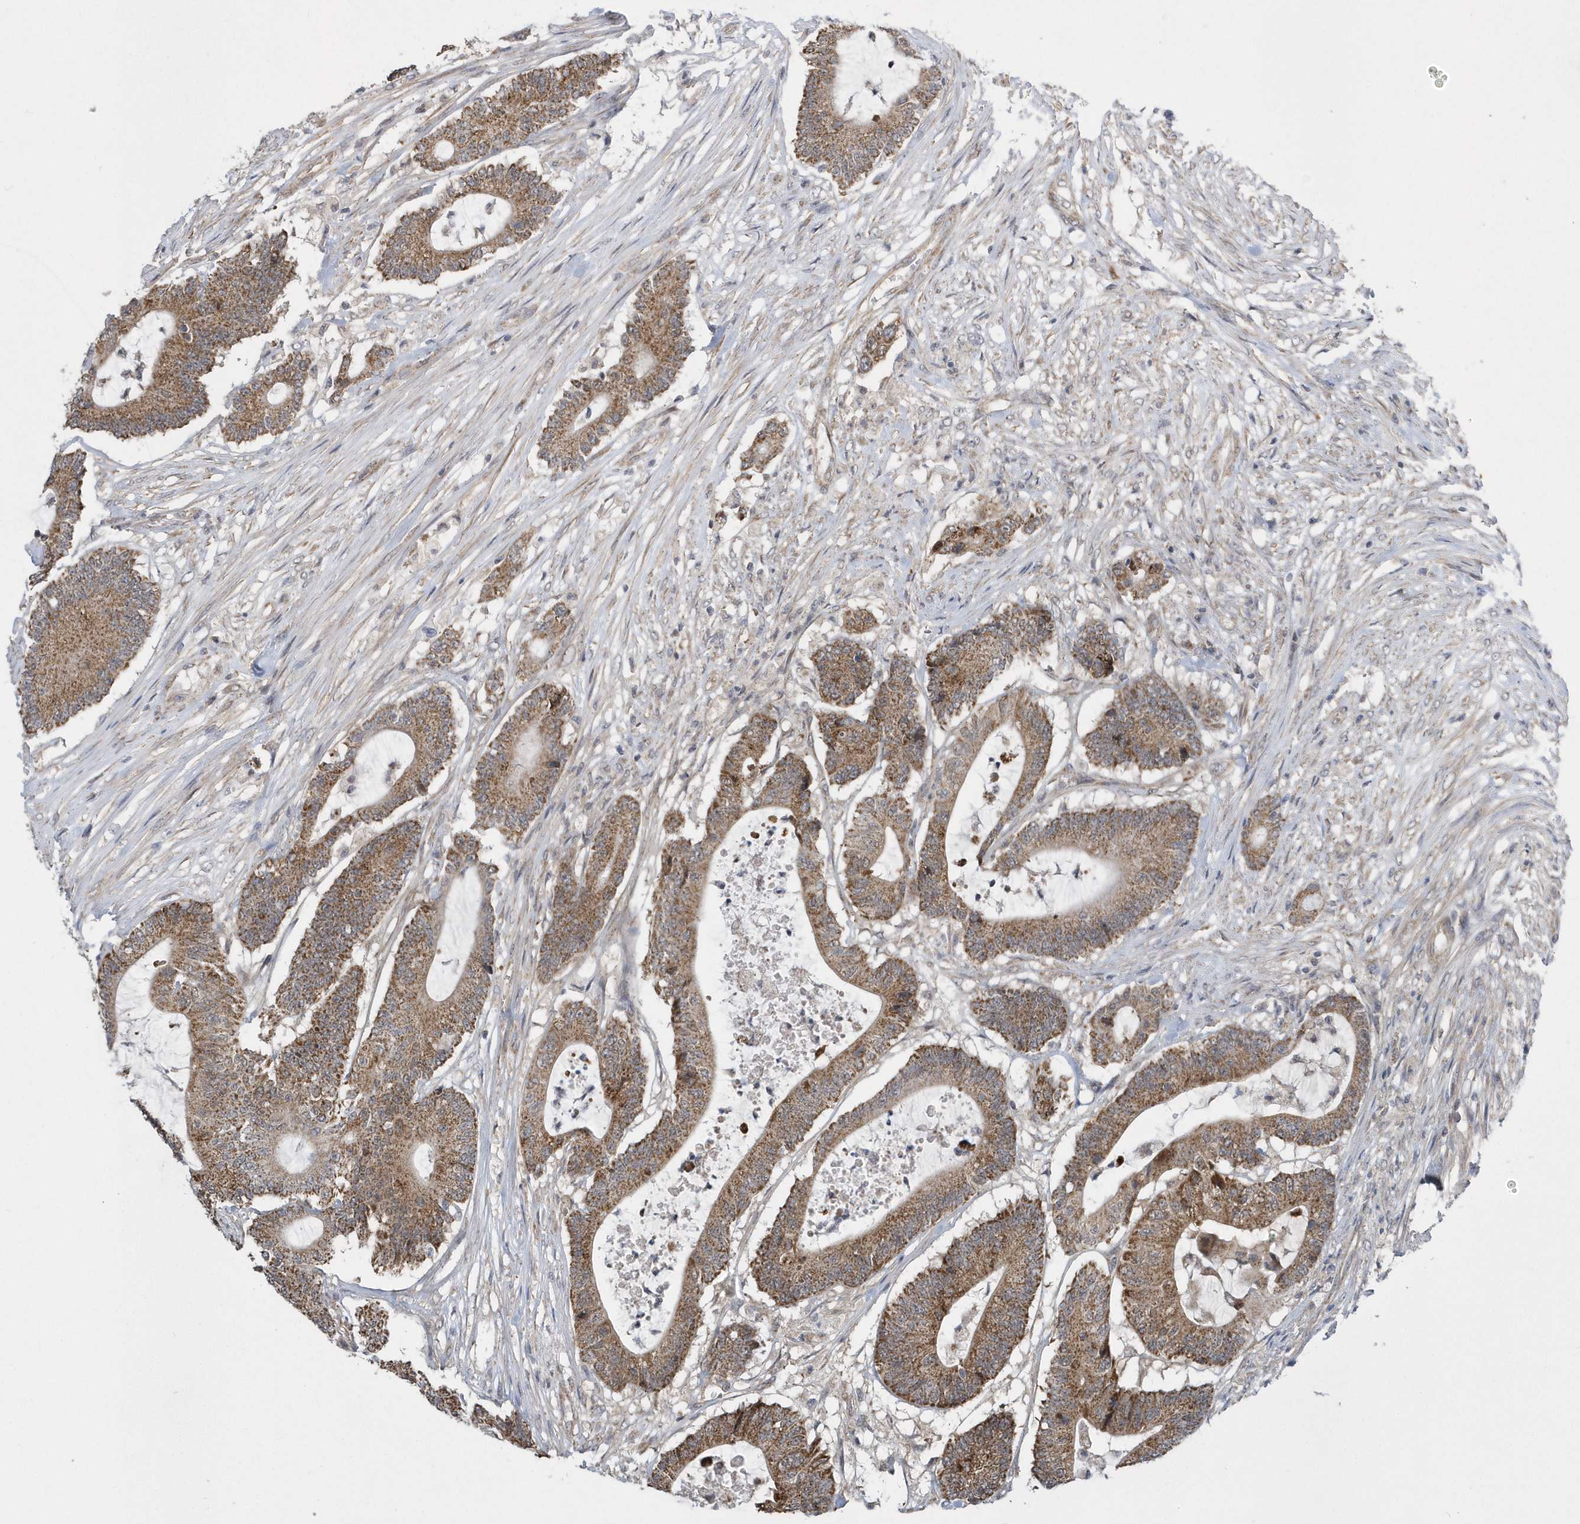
{"staining": {"intensity": "moderate", "quantity": ">75%", "location": "cytoplasmic/membranous"}, "tissue": "colorectal cancer", "cell_type": "Tumor cells", "image_type": "cancer", "snomed": [{"axis": "morphology", "description": "Adenocarcinoma, NOS"}, {"axis": "topography", "description": "Colon"}], "caption": "Protein positivity by immunohistochemistry (IHC) demonstrates moderate cytoplasmic/membranous expression in approximately >75% of tumor cells in colorectal adenocarcinoma.", "gene": "SLX9", "patient": {"sex": "female", "age": 84}}